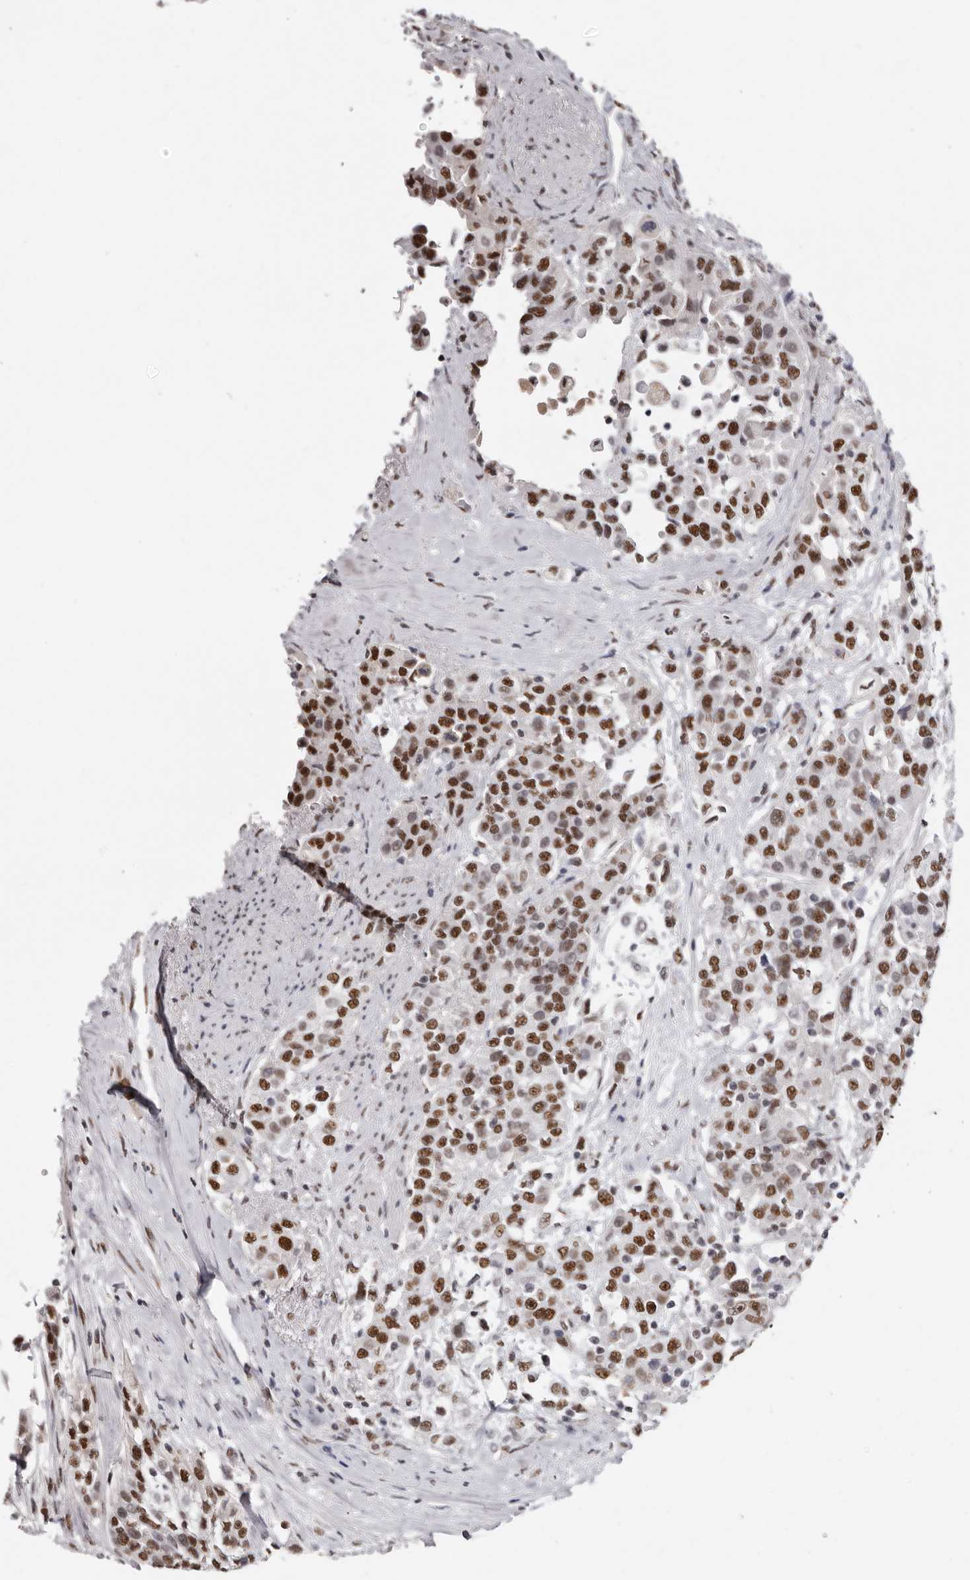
{"staining": {"intensity": "strong", "quantity": ">75%", "location": "nuclear"}, "tissue": "urothelial cancer", "cell_type": "Tumor cells", "image_type": "cancer", "snomed": [{"axis": "morphology", "description": "Urothelial carcinoma, High grade"}, {"axis": "topography", "description": "Urinary bladder"}], "caption": "This is an image of IHC staining of urothelial cancer, which shows strong expression in the nuclear of tumor cells.", "gene": "SCAF4", "patient": {"sex": "female", "age": 80}}